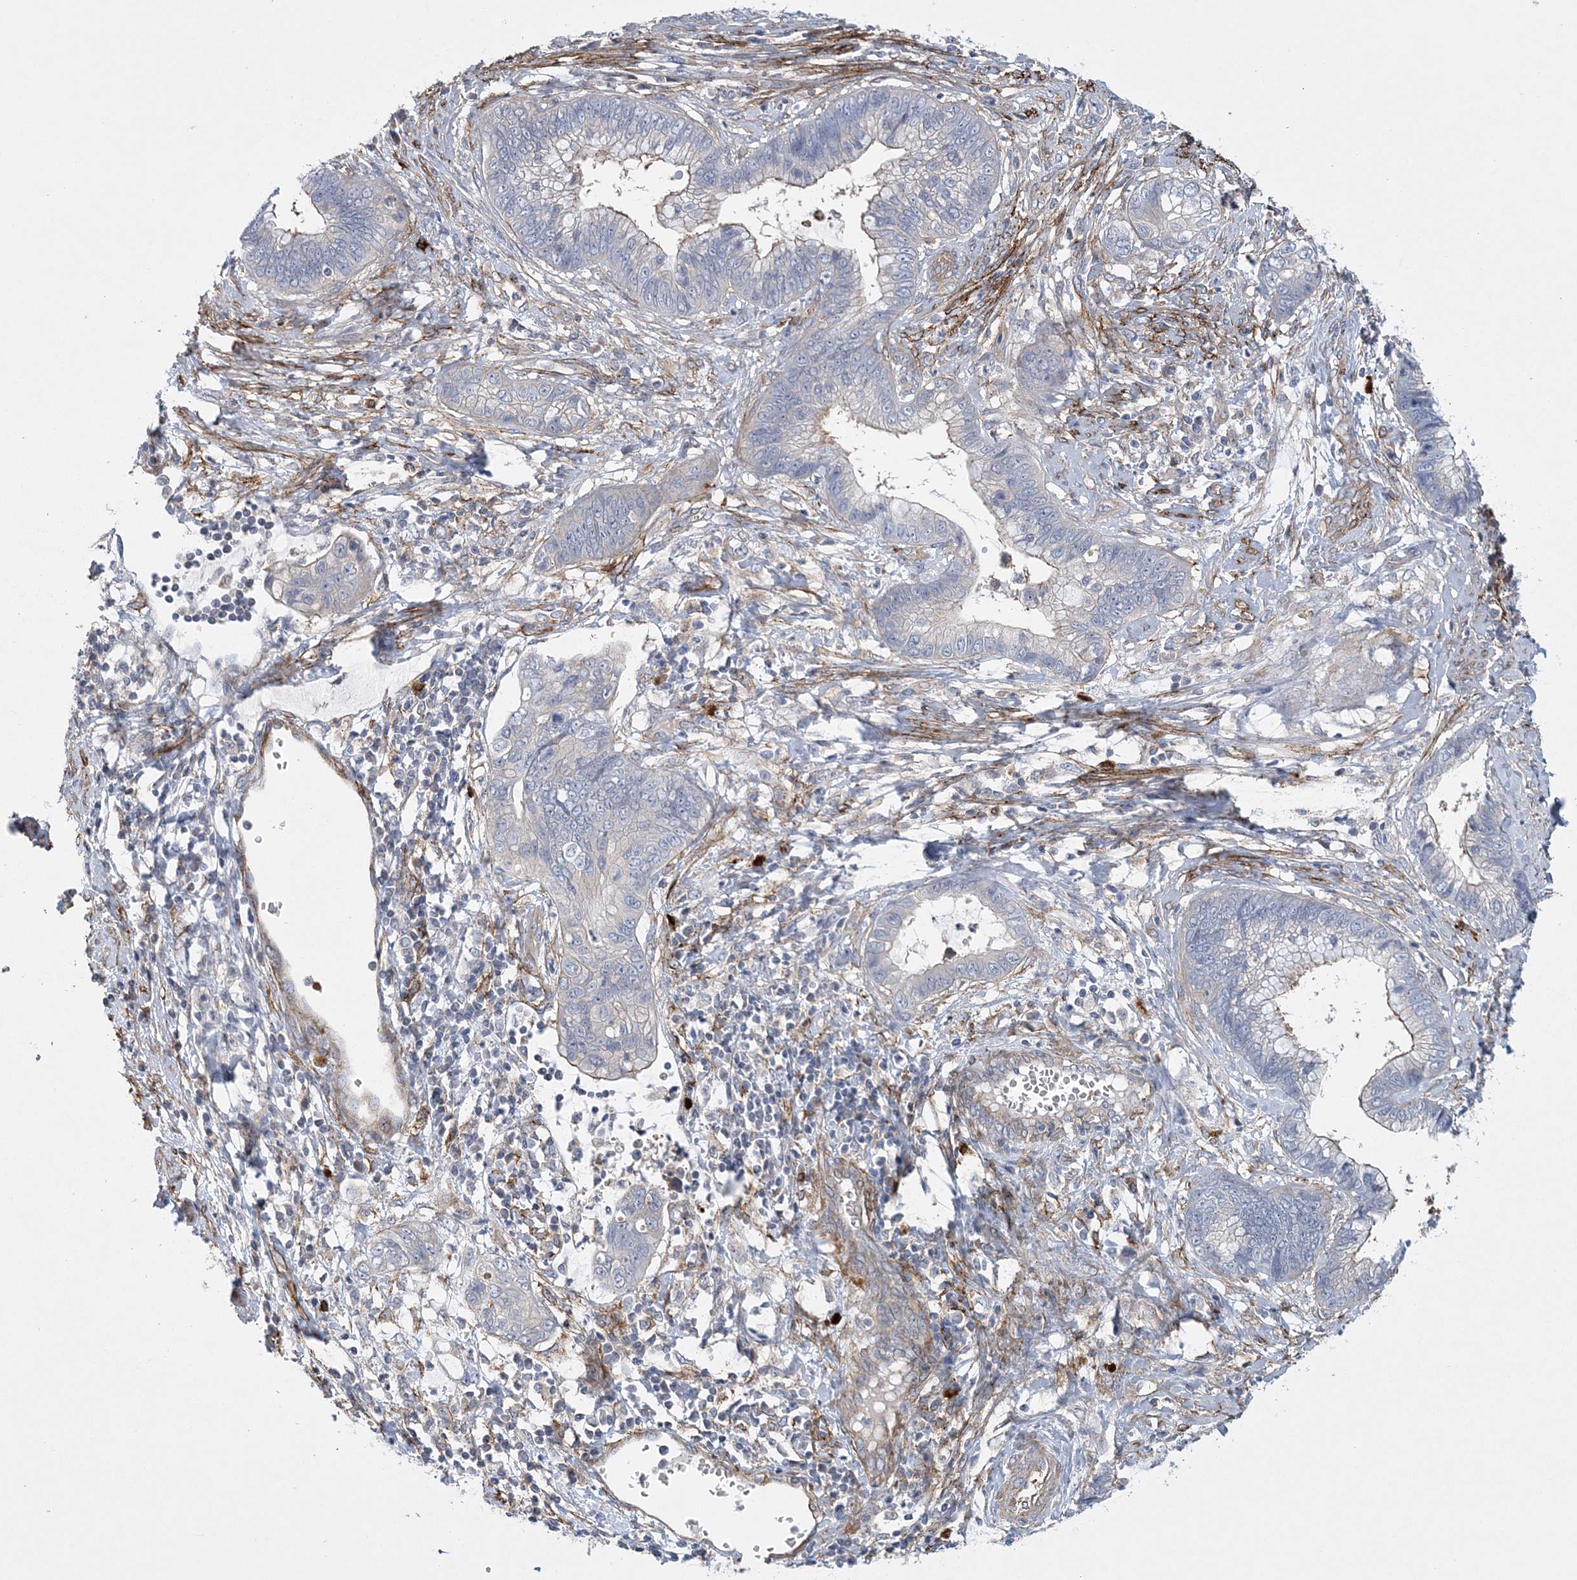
{"staining": {"intensity": "weak", "quantity": "<25%", "location": "cytoplasmic/membranous"}, "tissue": "cervical cancer", "cell_type": "Tumor cells", "image_type": "cancer", "snomed": [{"axis": "morphology", "description": "Adenocarcinoma, NOS"}, {"axis": "topography", "description": "Cervix"}], "caption": "Tumor cells show no significant protein positivity in adenocarcinoma (cervical).", "gene": "CALN1", "patient": {"sex": "female", "age": 44}}